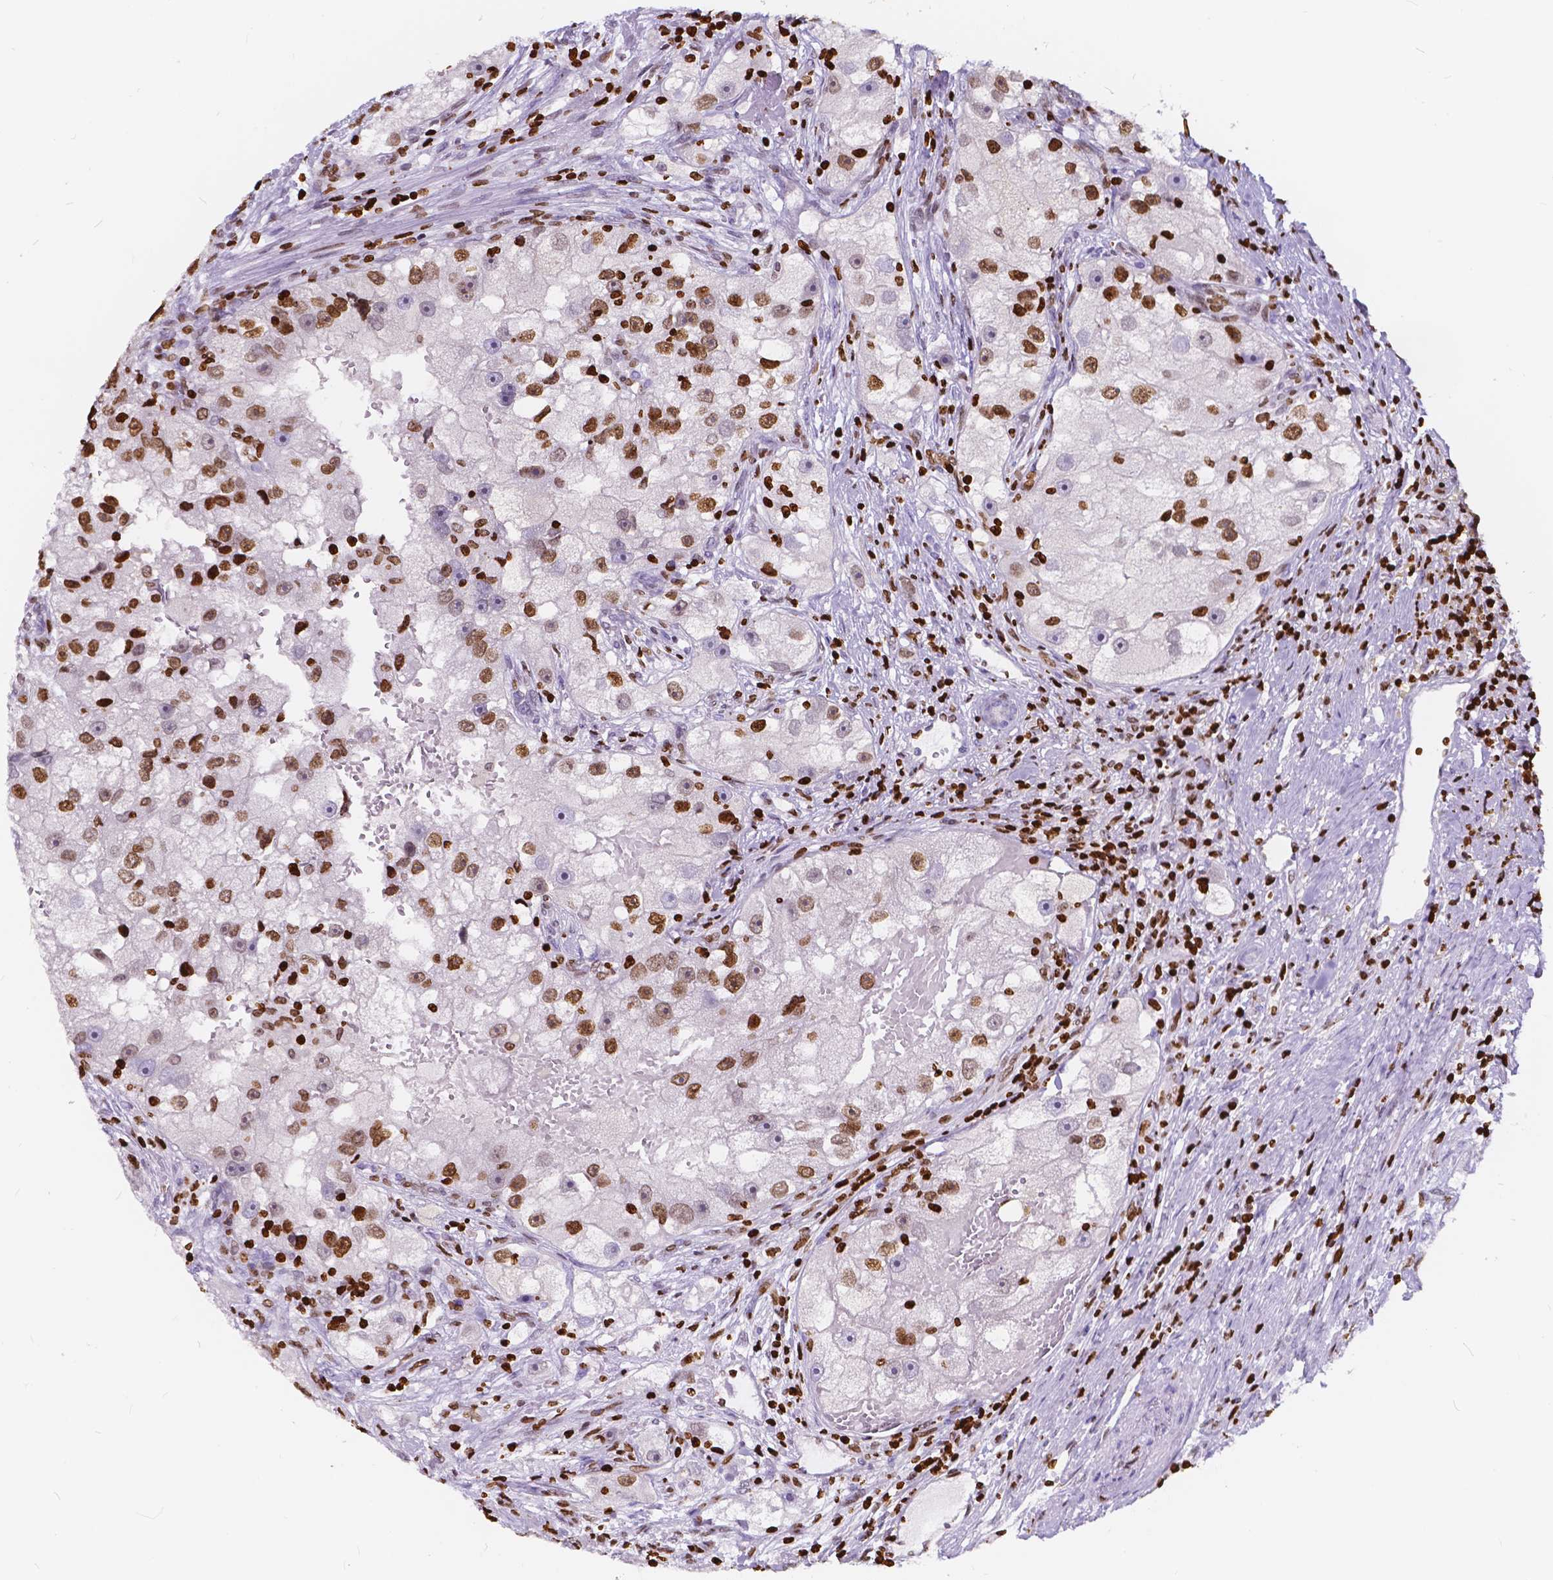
{"staining": {"intensity": "strong", "quantity": "25%-75%", "location": "nuclear"}, "tissue": "renal cancer", "cell_type": "Tumor cells", "image_type": "cancer", "snomed": [{"axis": "morphology", "description": "Adenocarcinoma, NOS"}, {"axis": "topography", "description": "Kidney"}], "caption": "Human adenocarcinoma (renal) stained with a protein marker displays strong staining in tumor cells.", "gene": "CBY3", "patient": {"sex": "male", "age": 63}}